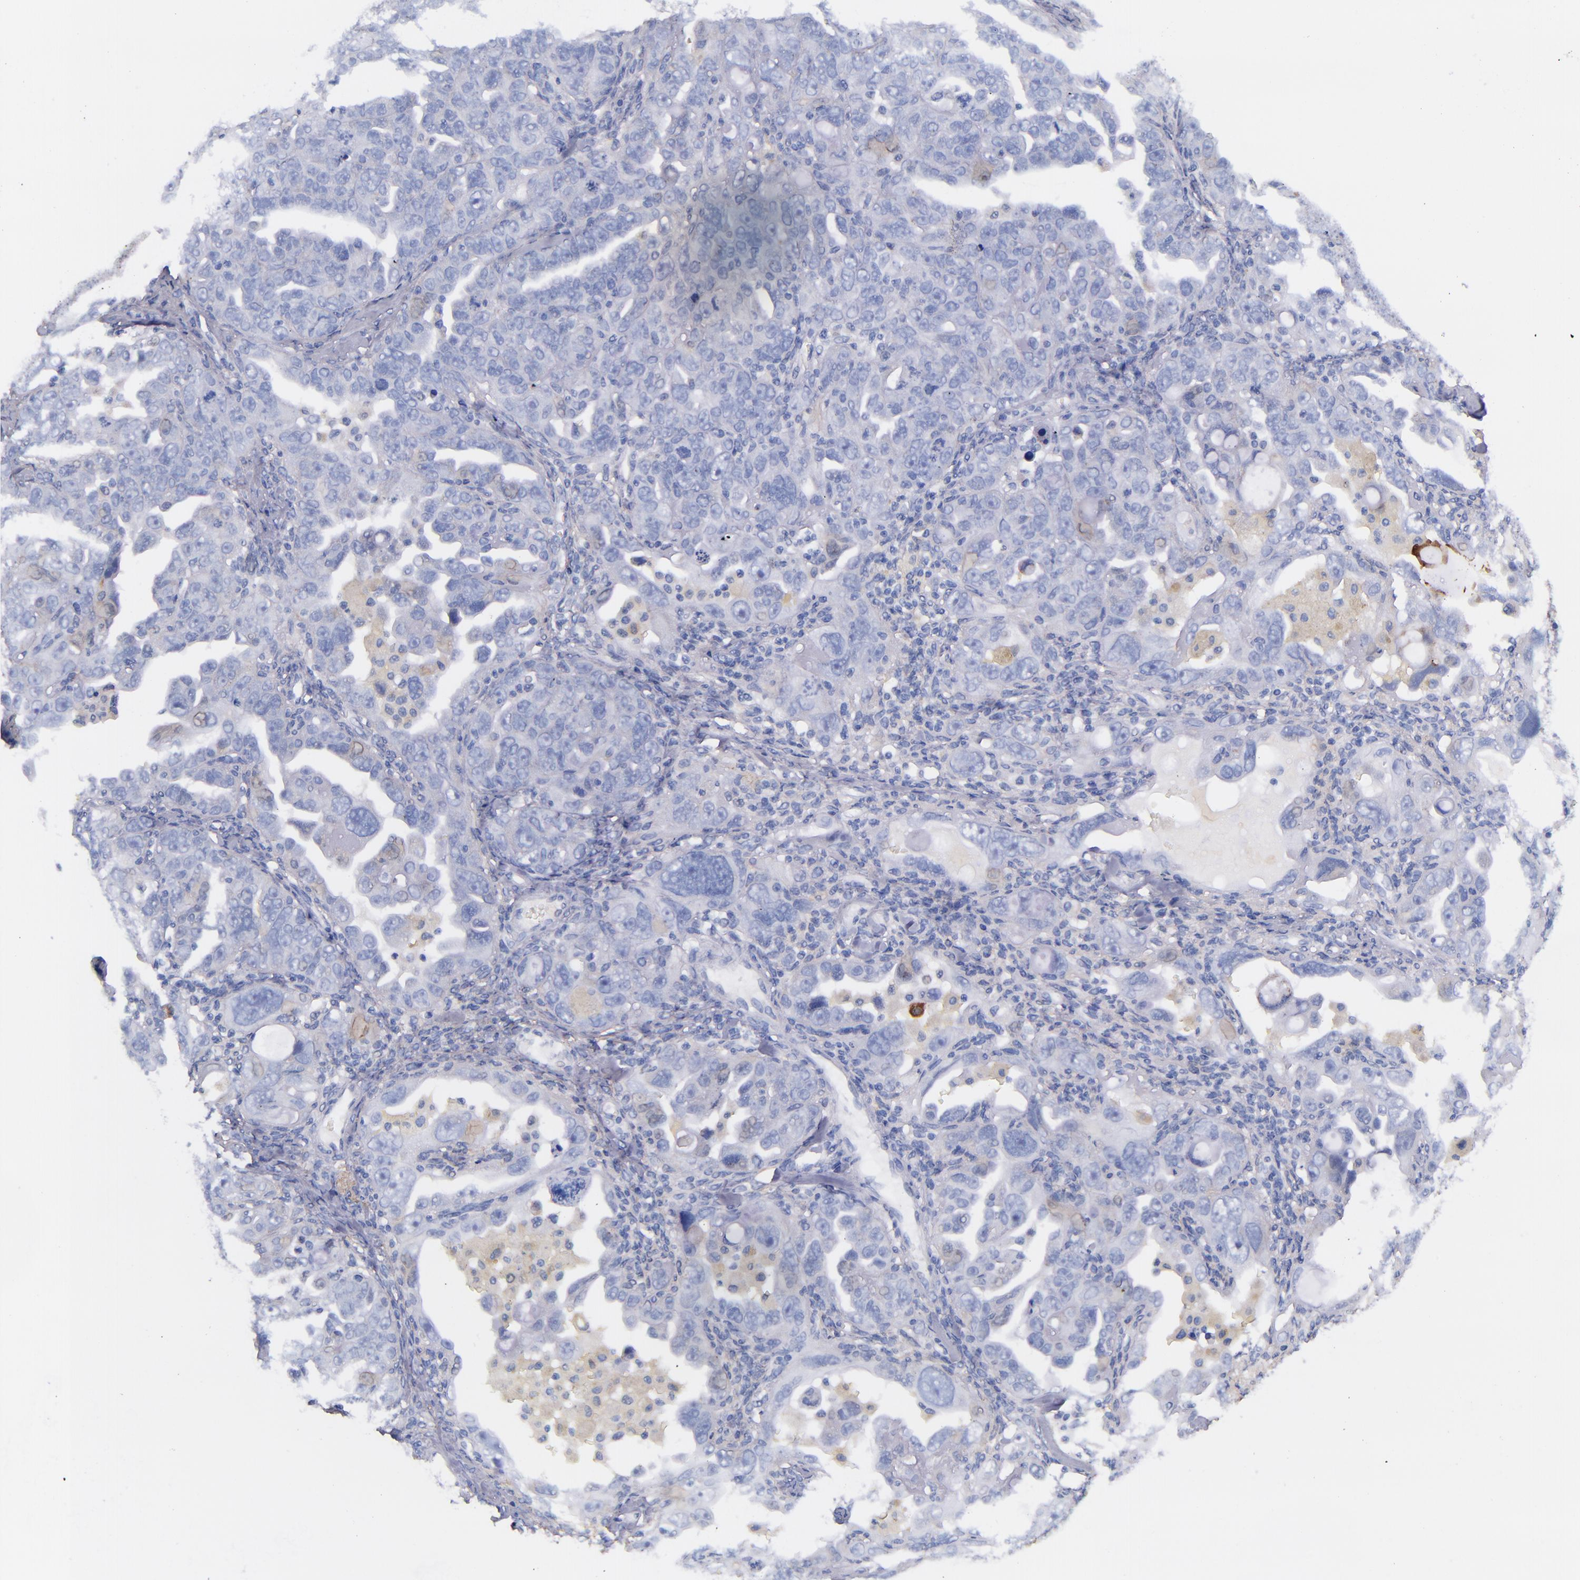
{"staining": {"intensity": "negative", "quantity": "none", "location": "none"}, "tissue": "ovarian cancer", "cell_type": "Tumor cells", "image_type": "cancer", "snomed": [{"axis": "morphology", "description": "Cystadenocarcinoma, serous, NOS"}, {"axis": "topography", "description": "Ovary"}], "caption": "The IHC image has no significant expression in tumor cells of serous cystadenocarcinoma (ovarian) tissue.", "gene": "IVL", "patient": {"sex": "female", "age": 66}}